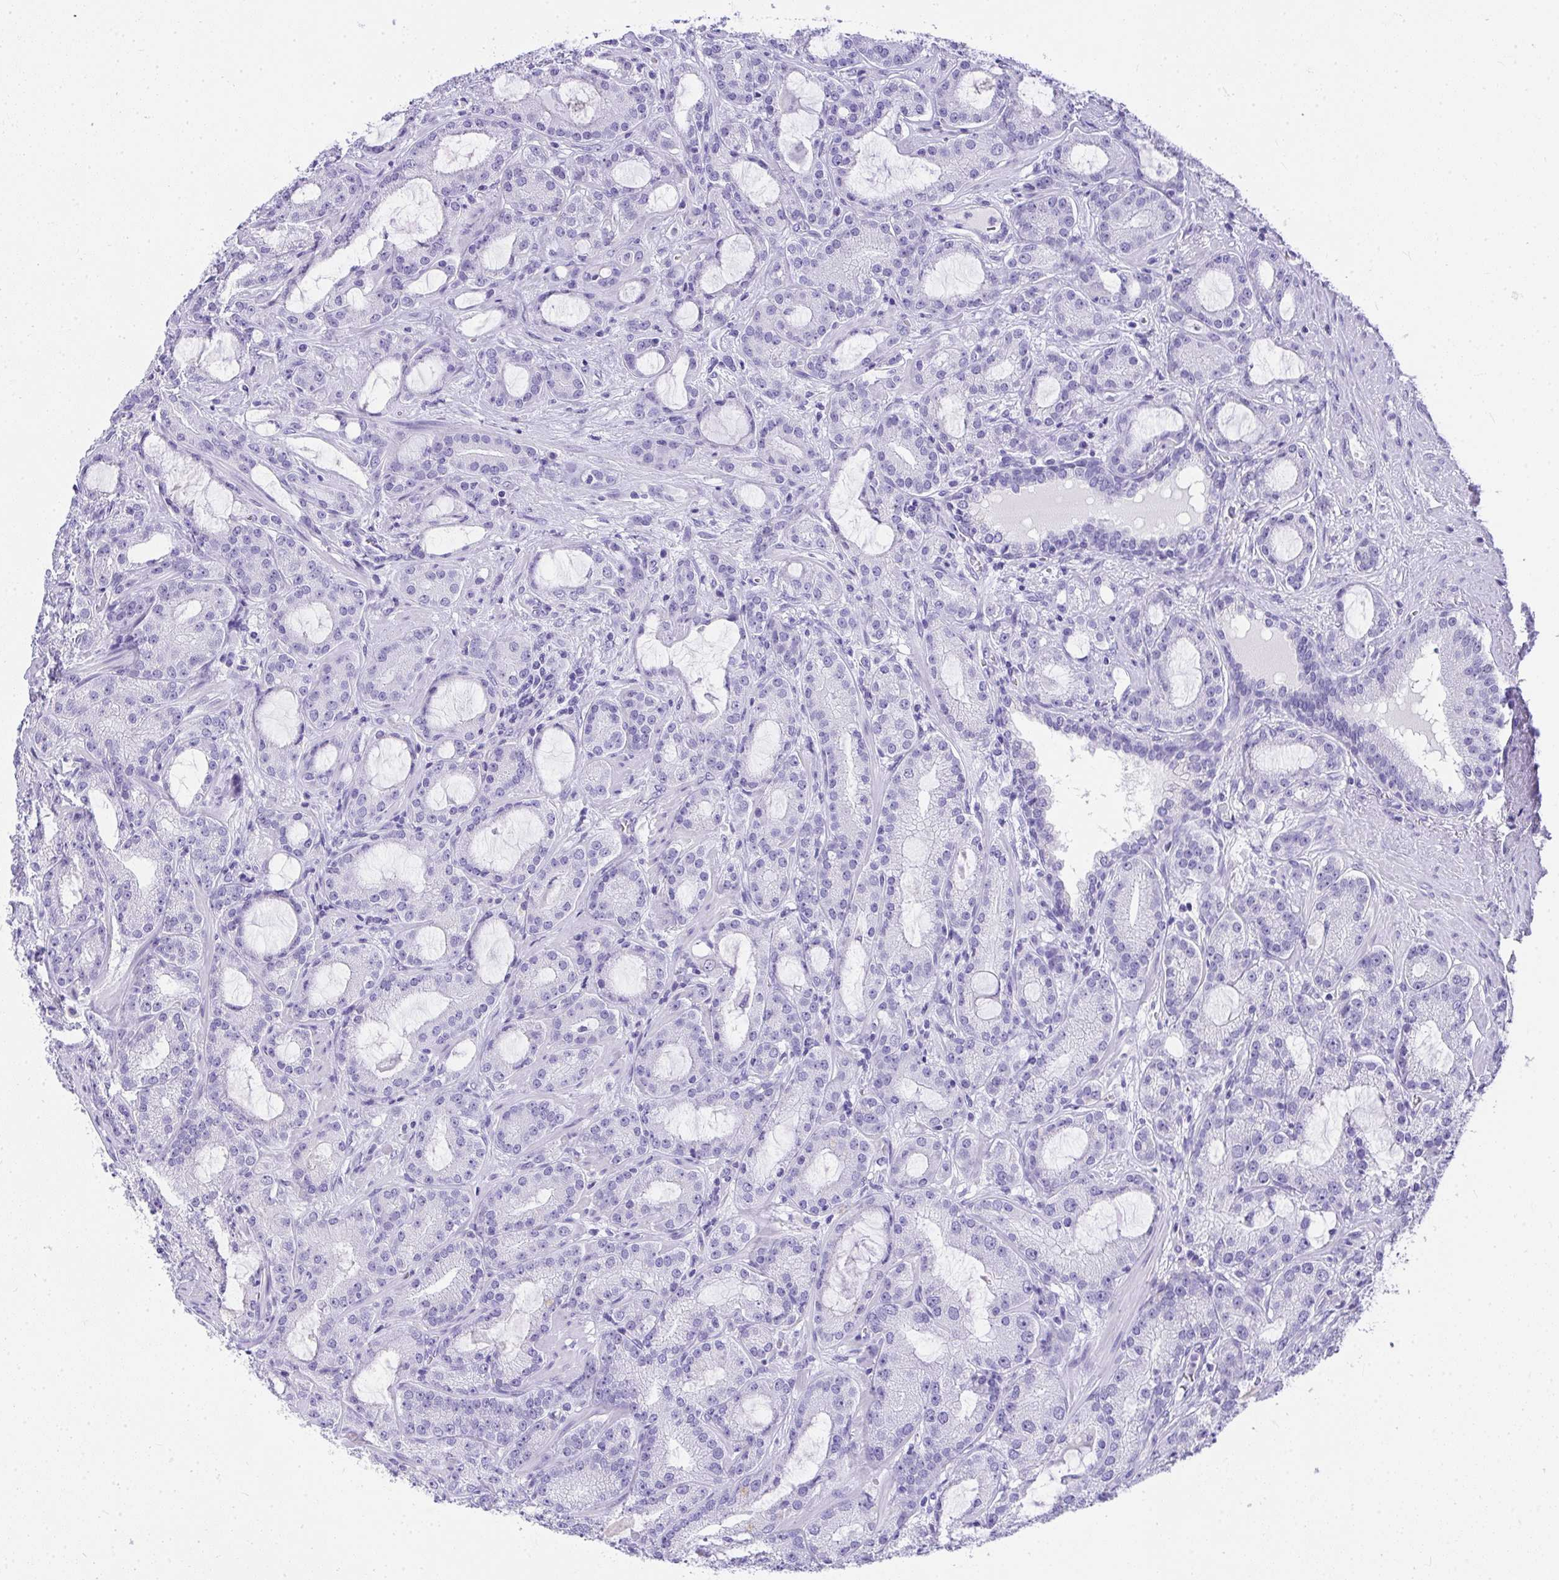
{"staining": {"intensity": "negative", "quantity": "none", "location": "none"}, "tissue": "prostate cancer", "cell_type": "Tumor cells", "image_type": "cancer", "snomed": [{"axis": "morphology", "description": "Adenocarcinoma, High grade"}, {"axis": "topography", "description": "Prostate"}], "caption": "Human prostate cancer stained for a protein using immunohistochemistry exhibits no staining in tumor cells.", "gene": "AVIL", "patient": {"sex": "male", "age": 65}}